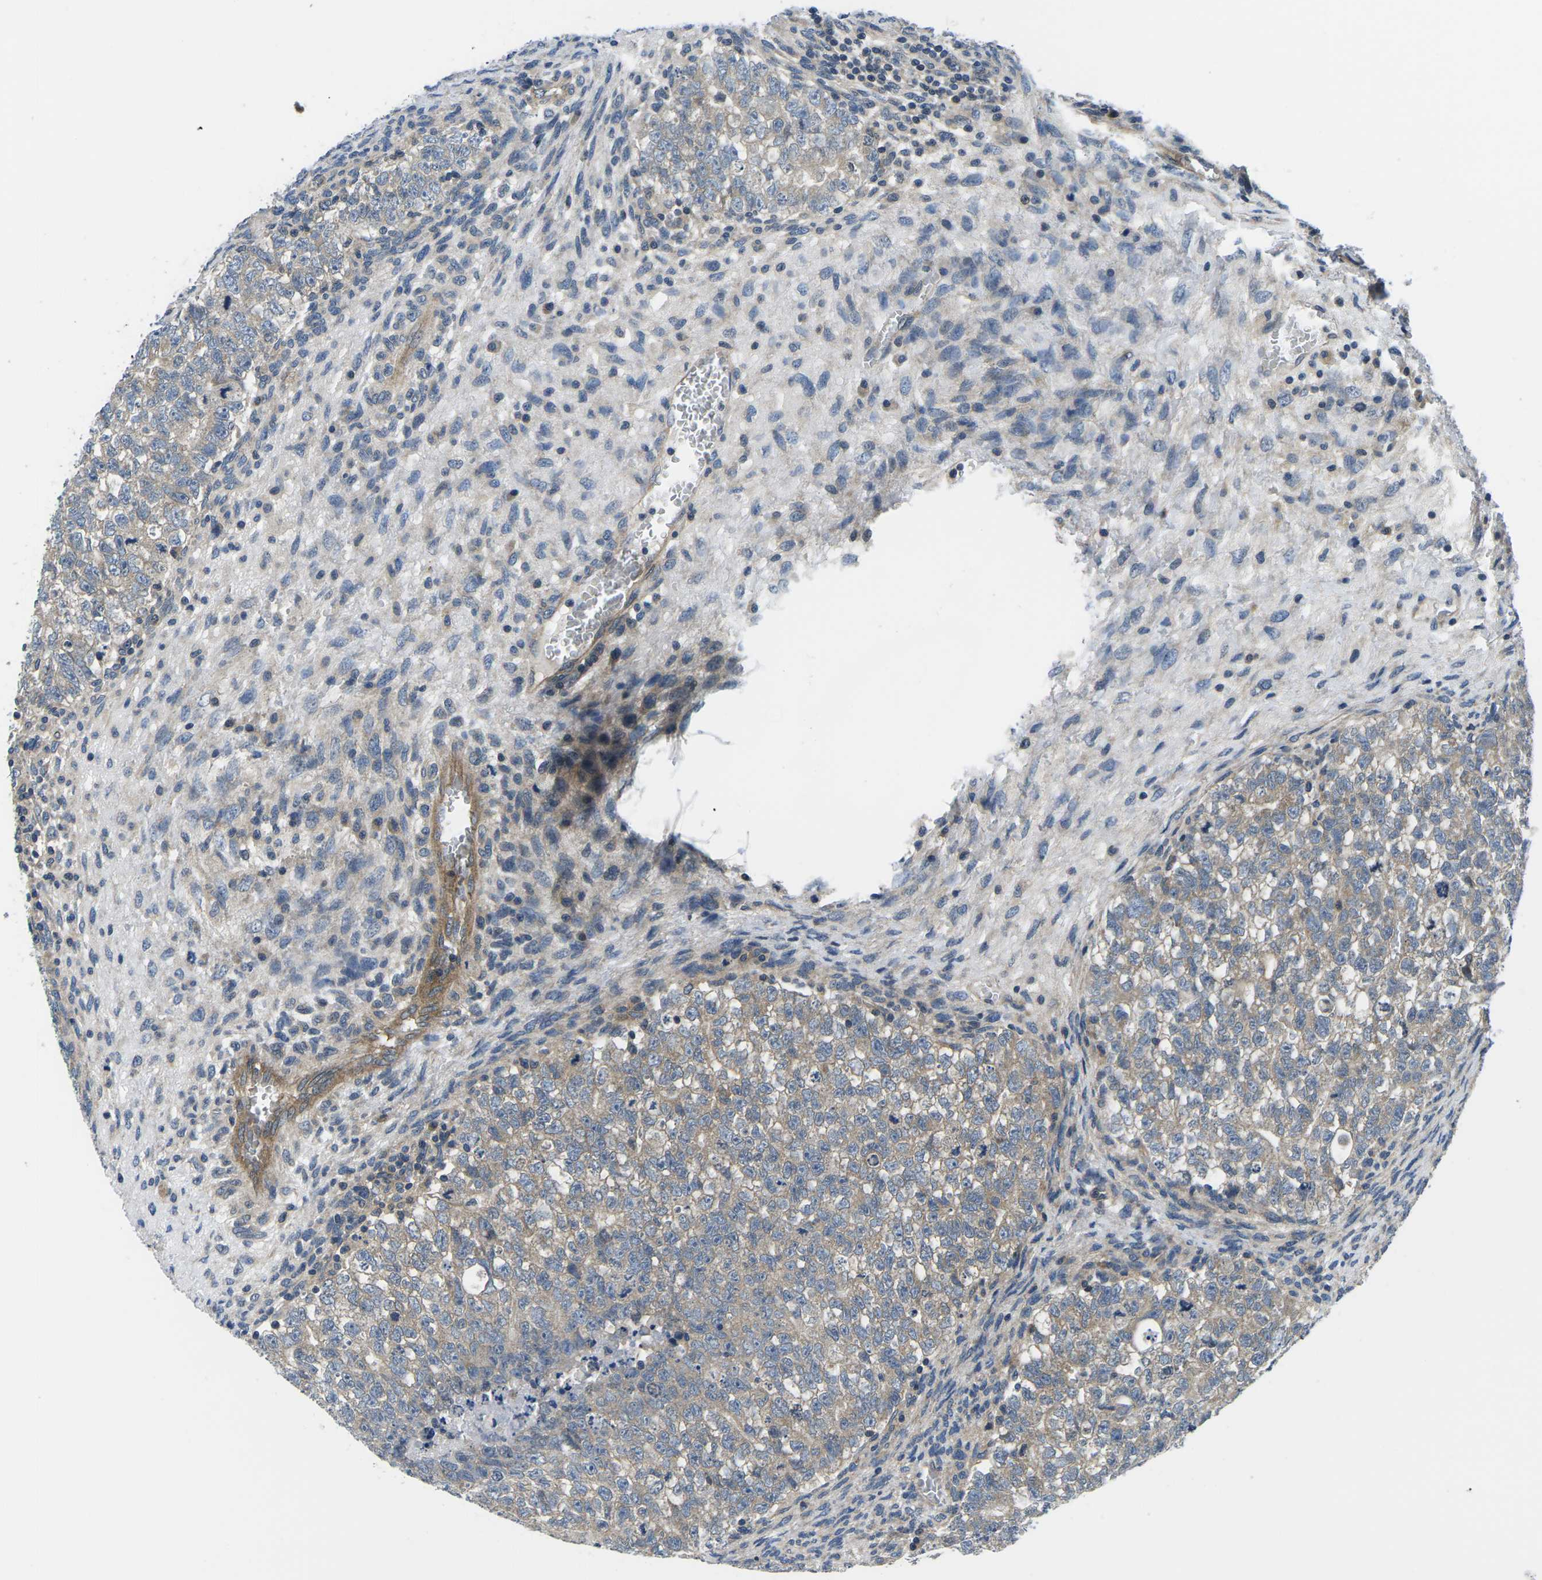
{"staining": {"intensity": "weak", "quantity": ">75%", "location": "cytoplasmic/membranous"}, "tissue": "testis cancer", "cell_type": "Tumor cells", "image_type": "cancer", "snomed": [{"axis": "morphology", "description": "Seminoma, NOS"}, {"axis": "morphology", "description": "Carcinoma, Embryonal, NOS"}, {"axis": "topography", "description": "Testis"}], "caption": "Immunohistochemical staining of human testis embryonal carcinoma exhibits low levels of weak cytoplasmic/membranous positivity in about >75% of tumor cells.", "gene": "GSK3B", "patient": {"sex": "male", "age": 38}}